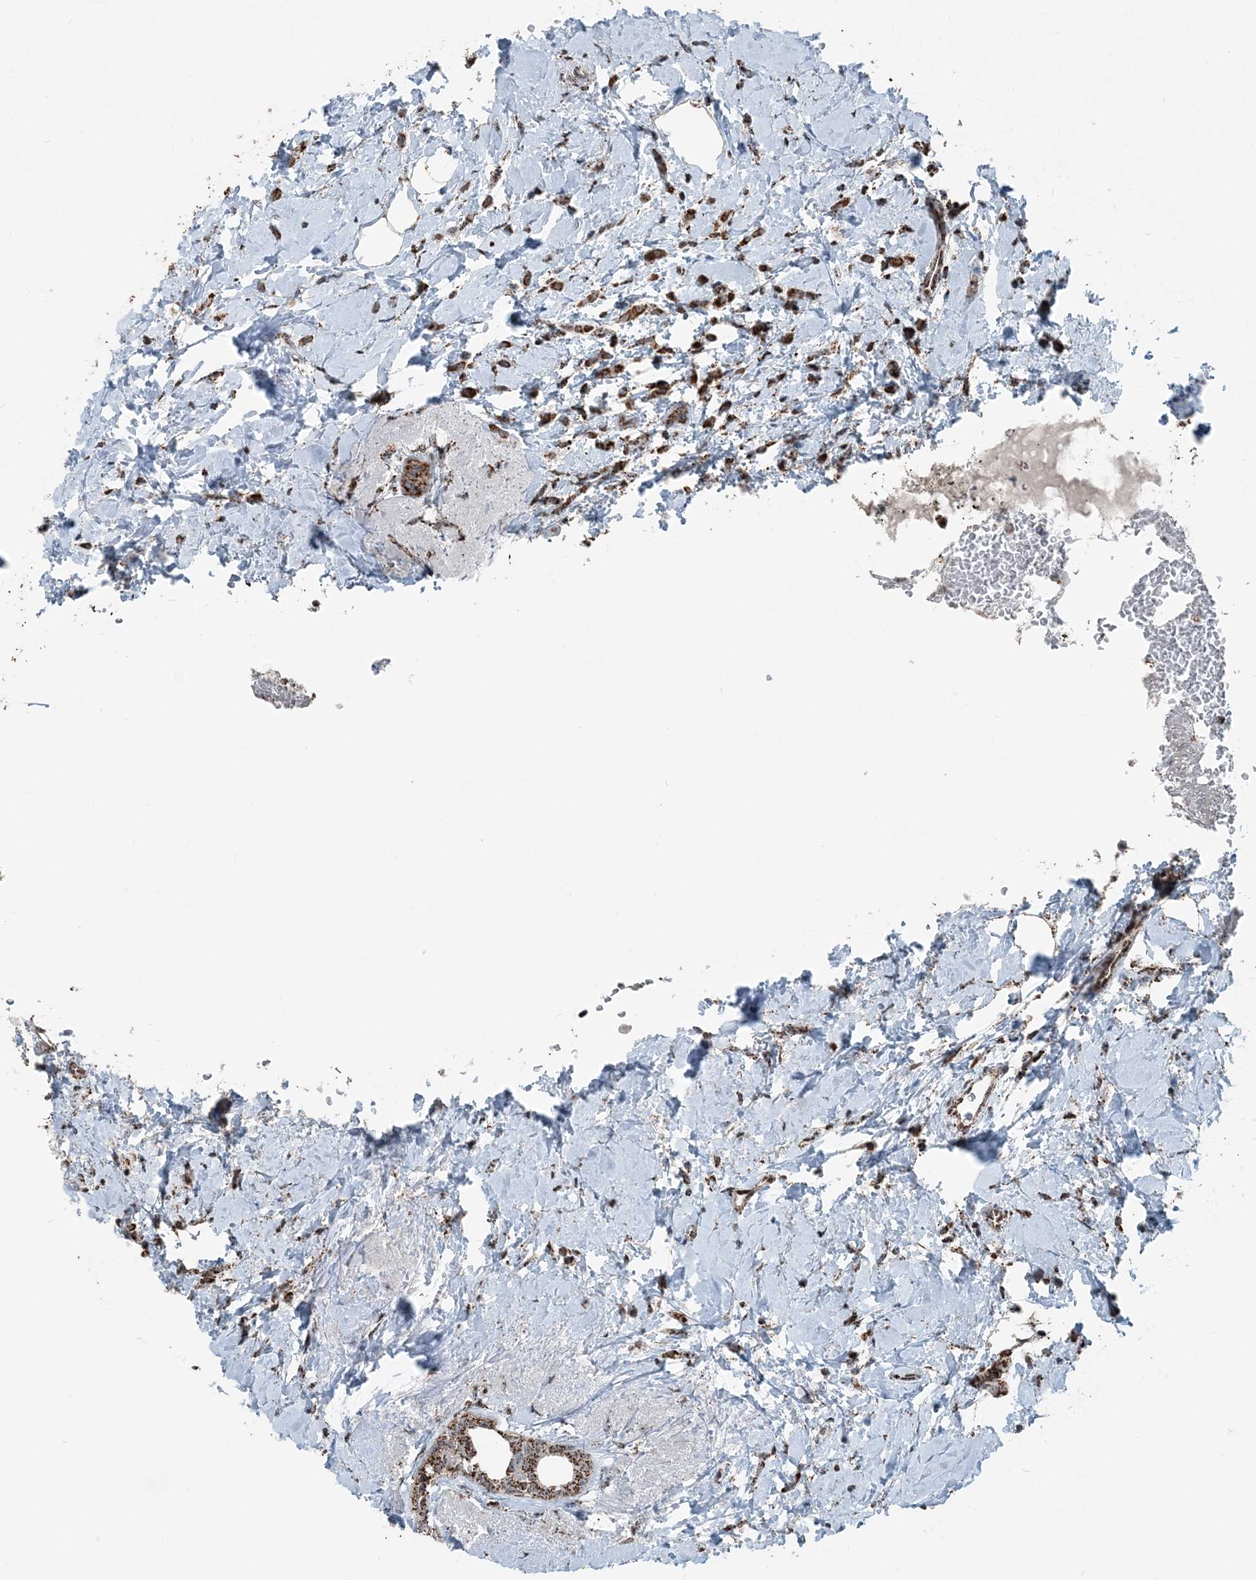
{"staining": {"intensity": "strong", "quantity": ">75%", "location": "cytoplasmic/membranous"}, "tissue": "breast cancer", "cell_type": "Tumor cells", "image_type": "cancer", "snomed": [{"axis": "morphology", "description": "Lobular carcinoma"}, {"axis": "topography", "description": "Breast"}], "caption": "An image of lobular carcinoma (breast) stained for a protein displays strong cytoplasmic/membranous brown staining in tumor cells. (DAB IHC, brown staining for protein, blue staining for nuclei).", "gene": "SUCLG1", "patient": {"sex": "female", "age": 47}}